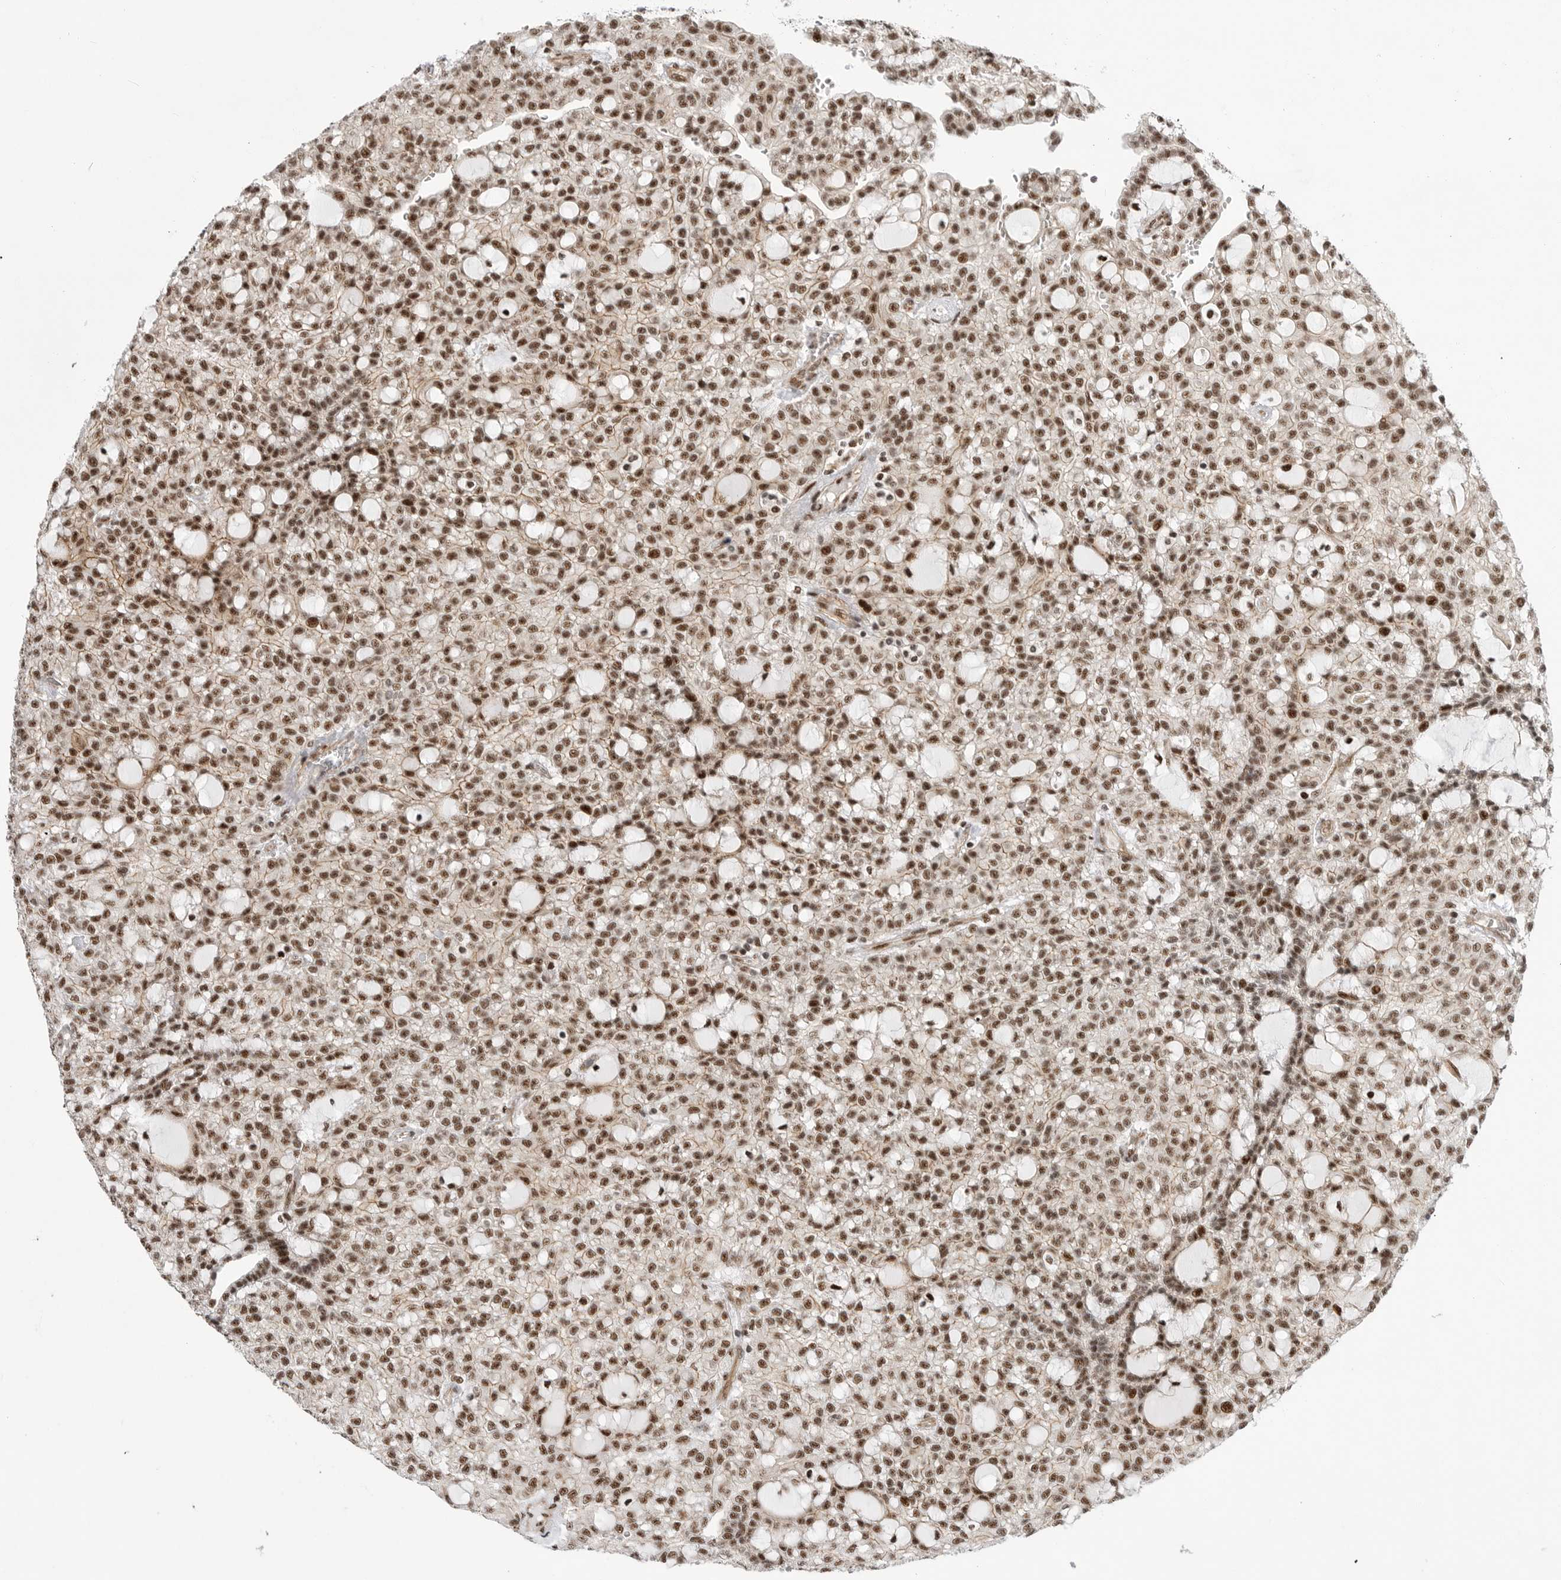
{"staining": {"intensity": "strong", "quantity": ">75%", "location": "nuclear"}, "tissue": "renal cancer", "cell_type": "Tumor cells", "image_type": "cancer", "snomed": [{"axis": "morphology", "description": "Adenocarcinoma, NOS"}, {"axis": "topography", "description": "Kidney"}], "caption": "Immunohistochemical staining of human renal adenocarcinoma demonstrates high levels of strong nuclear protein expression in about >75% of tumor cells.", "gene": "GPATCH2", "patient": {"sex": "male", "age": 63}}